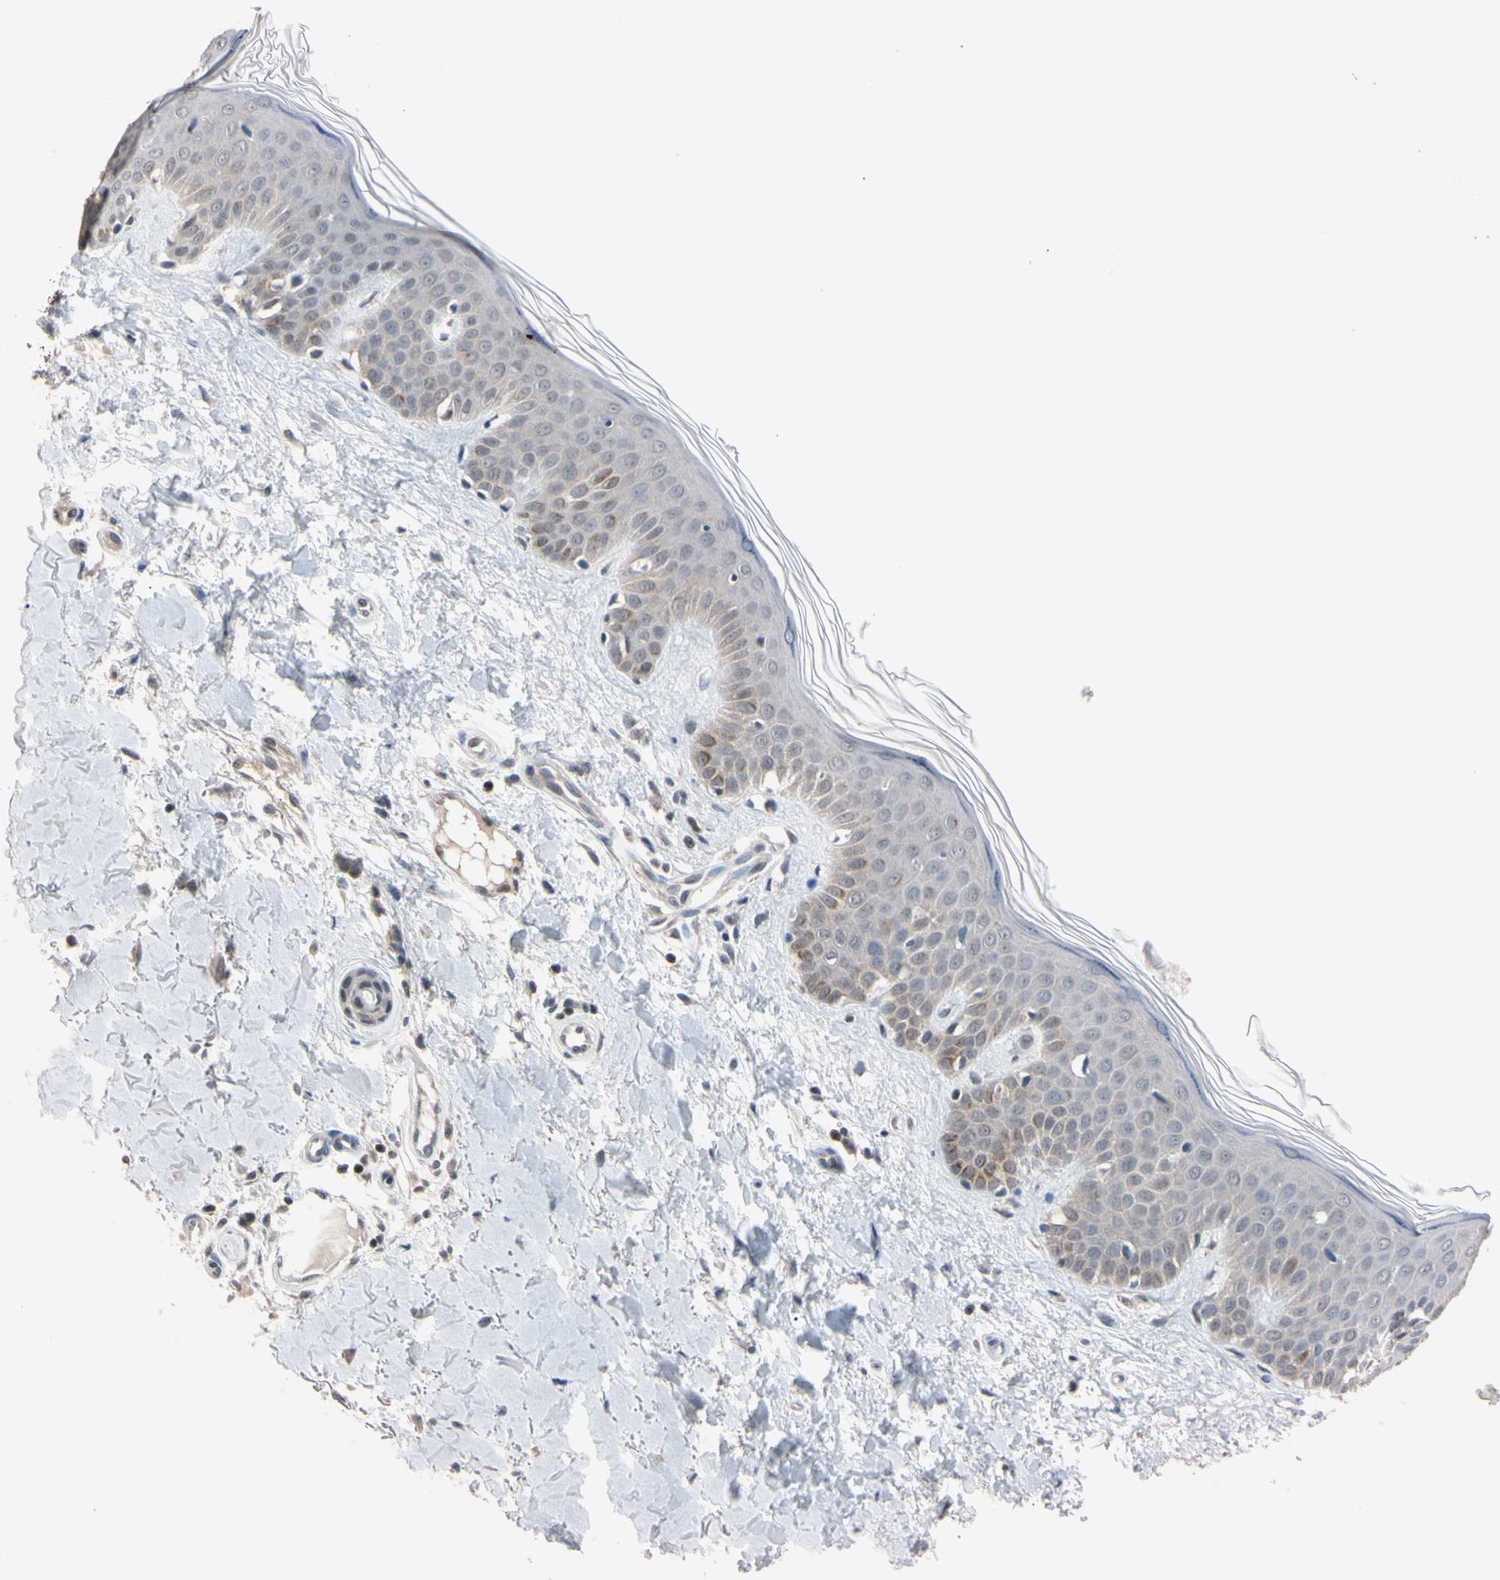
{"staining": {"intensity": "negative", "quantity": "none", "location": "none"}, "tissue": "skin", "cell_type": "Fibroblasts", "image_type": "normal", "snomed": [{"axis": "morphology", "description": "Normal tissue, NOS"}, {"axis": "topography", "description": "Skin"}], "caption": "The immunohistochemistry (IHC) photomicrograph has no significant staining in fibroblasts of skin.", "gene": "UBE2I", "patient": {"sex": "male", "age": 67}}